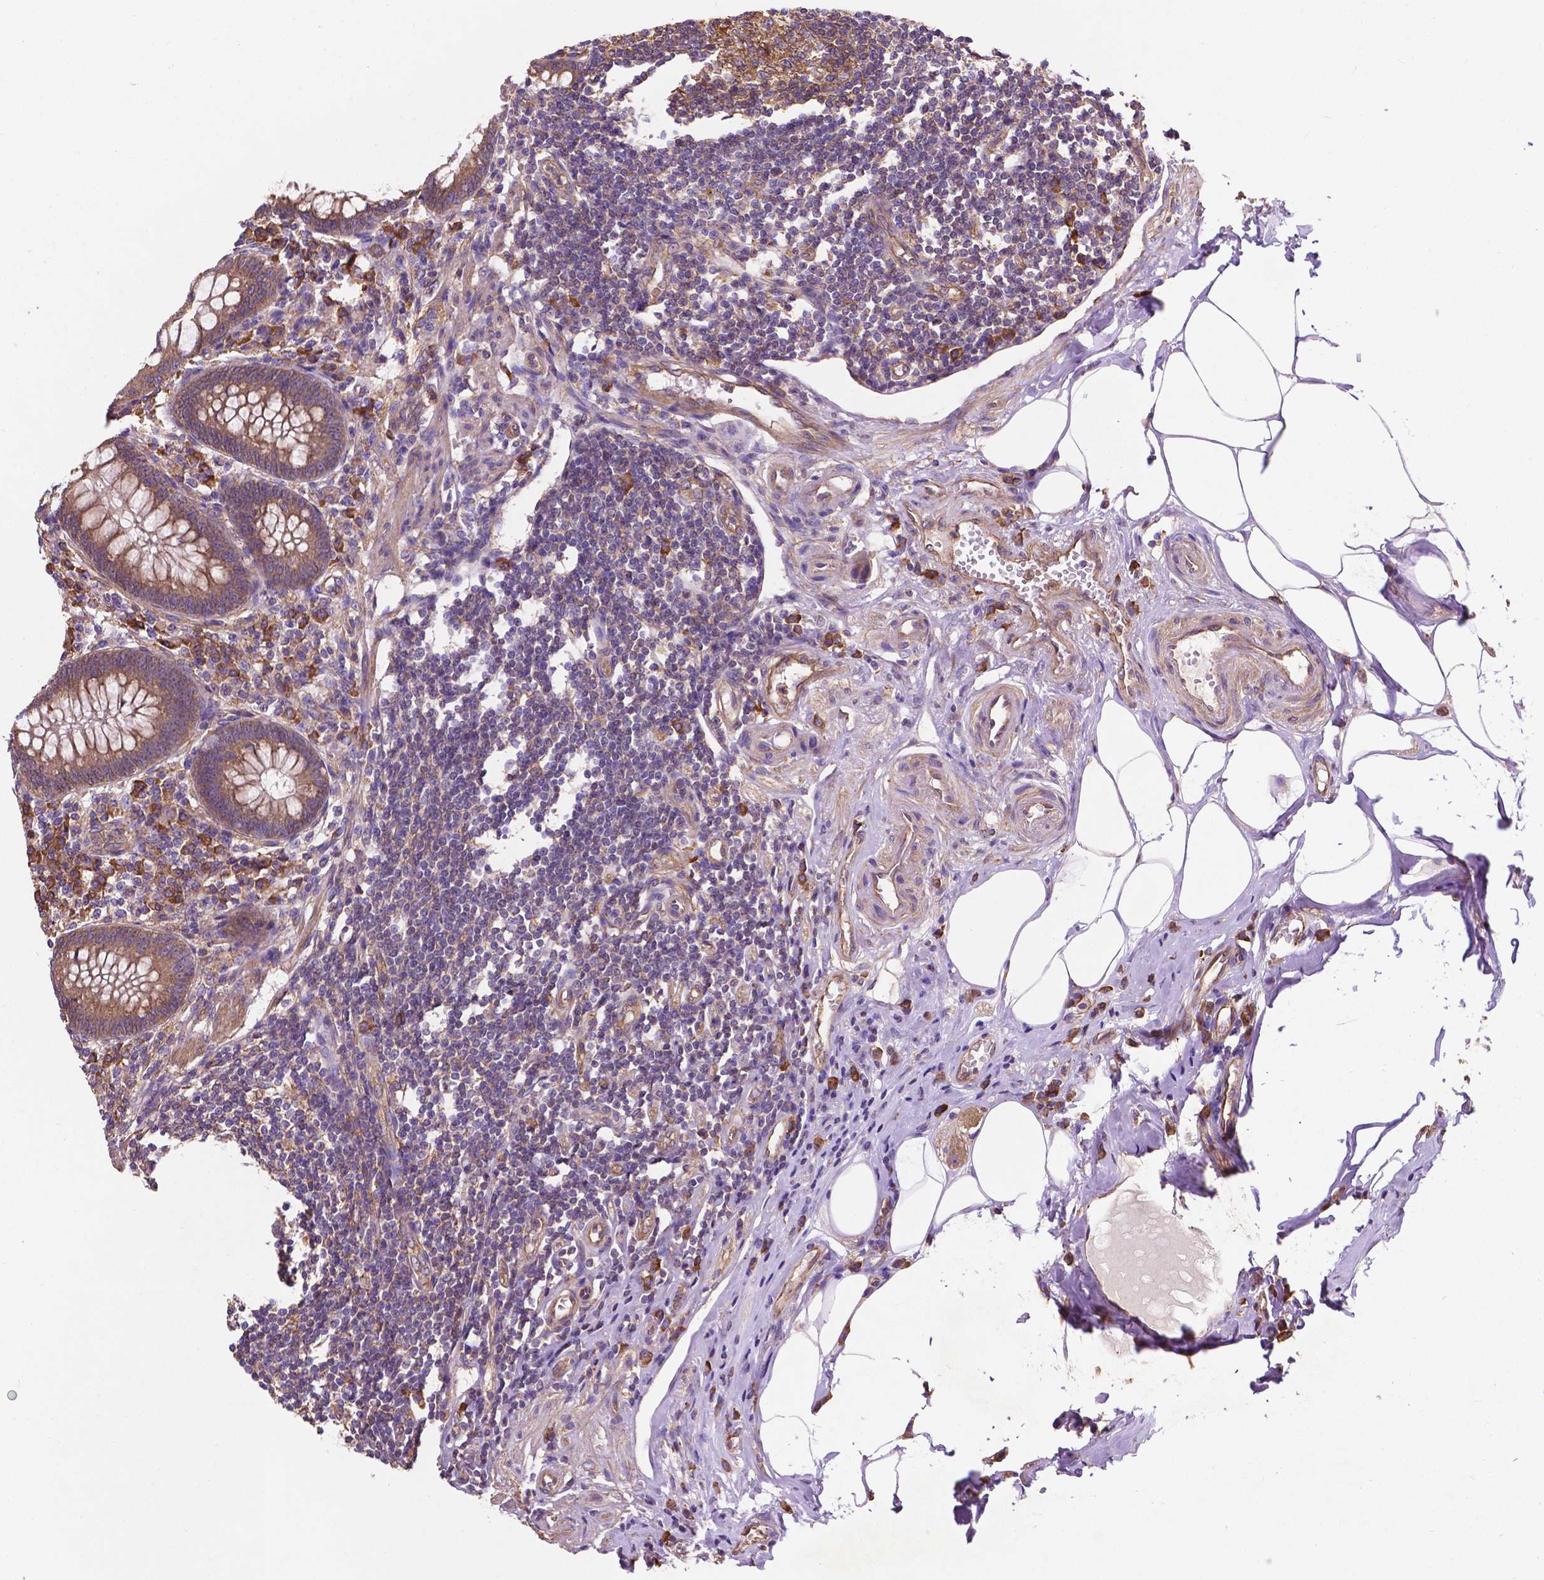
{"staining": {"intensity": "moderate", "quantity": ">75%", "location": "cytoplasmic/membranous"}, "tissue": "appendix", "cell_type": "Glandular cells", "image_type": "normal", "snomed": [{"axis": "morphology", "description": "Normal tissue, NOS"}, {"axis": "topography", "description": "Appendix"}], "caption": "Normal appendix reveals moderate cytoplasmic/membranous staining in approximately >75% of glandular cells, visualized by immunohistochemistry.", "gene": "CCDC71L", "patient": {"sex": "female", "age": 57}}